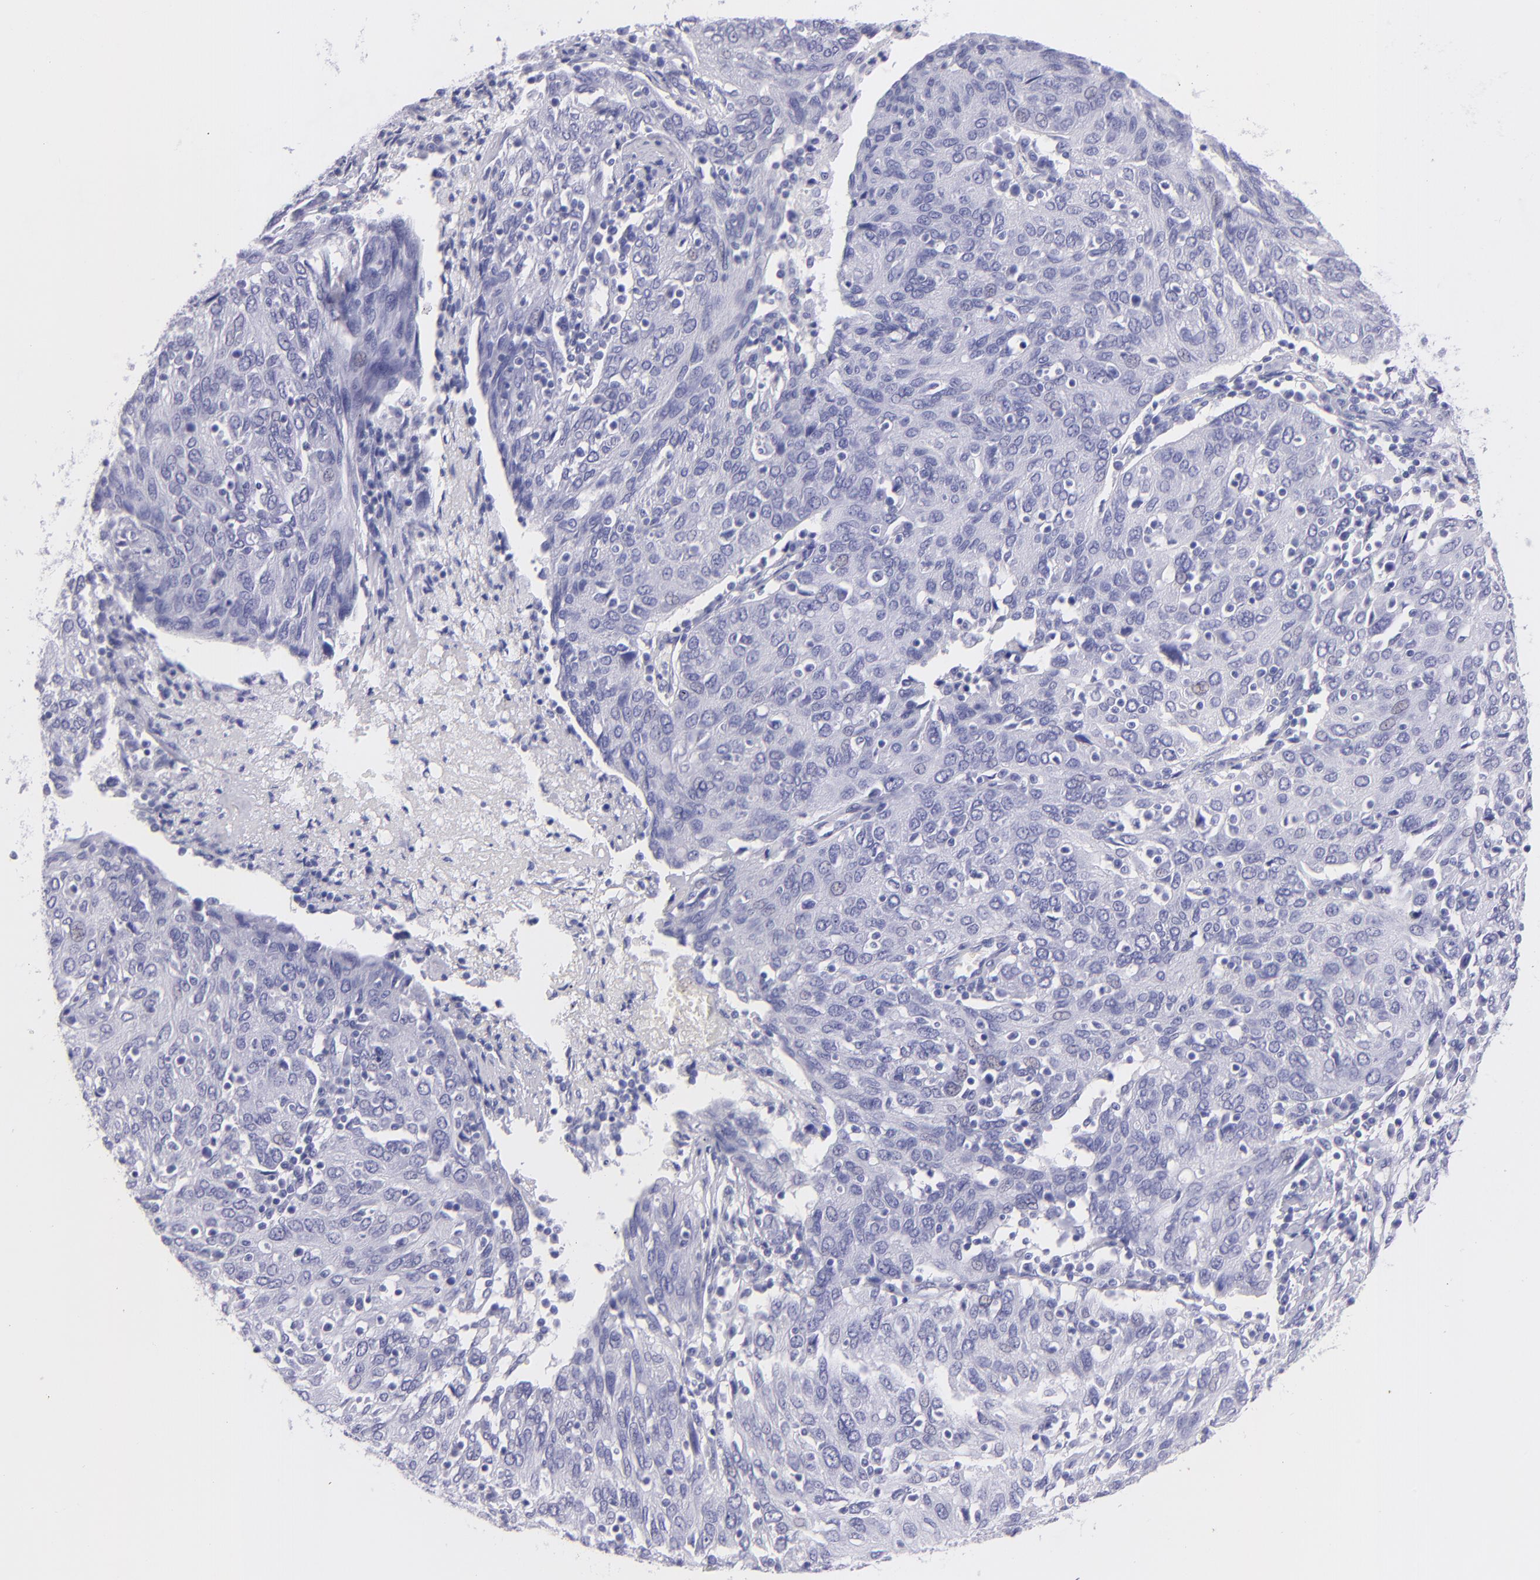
{"staining": {"intensity": "negative", "quantity": "none", "location": "none"}, "tissue": "ovarian cancer", "cell_type": "Tumor cells", "image_type": "cancer", "snomed": [{"axis": "morphology", "description": "Carcinoma, endometroid"}, {"axis": "topography", "description": "Ovary"}], "caption": "This photomicrograph is of endometroid carcinoma (ovarian) stained with immunohistochemistry (IHC) to label a protein in brown with the nuclei are counter-stained blue. There is no positivity in tumor cells.", "gene": "CNP", "patient": {"sex": "female", "age": 50}}